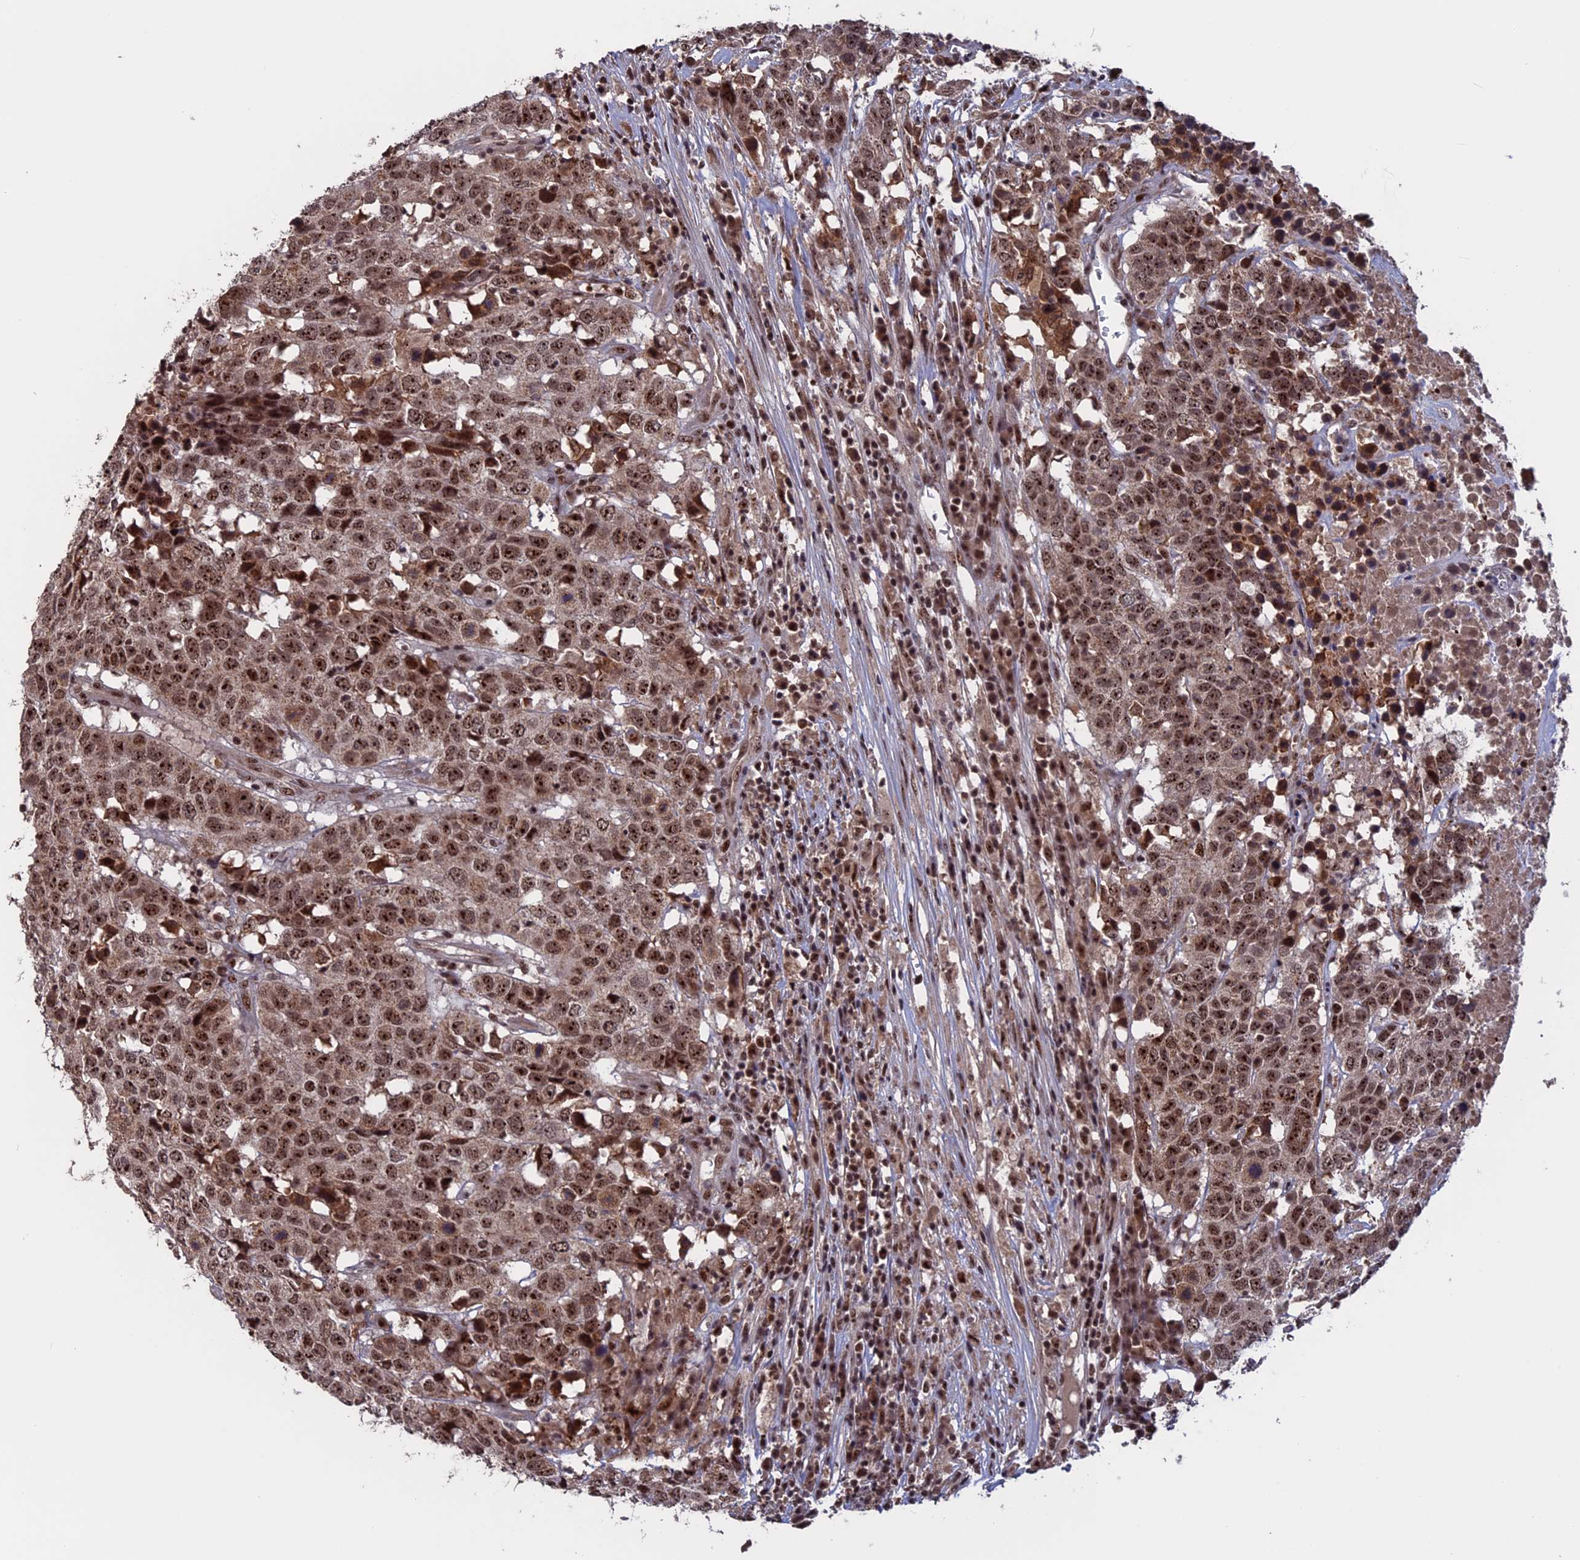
{"staining": {"intensity": "strong", "quantity": ">75%", "location": "nuclear"}, "tissue": "head and neck cancer", "cell_type": "Tumor cells", "image_type": "cancer", "snomed": [{"axis": "morphology", "description": "Squamous cell carcinoma, NOS"}, {"axis": "topography", "description": "Head-Neck"}], "caption": "Tumor cells exhibit high levels of strong nuclear positivity in approximately >75% of cells in human squamous cell carcinoma (head and neck). Immunohistochemistry (ihc) stains the protein of interest in brown and the nuclei are stained blue.", "gene": "CACTIN", "patient": {"sex": "male", "age": 66}}